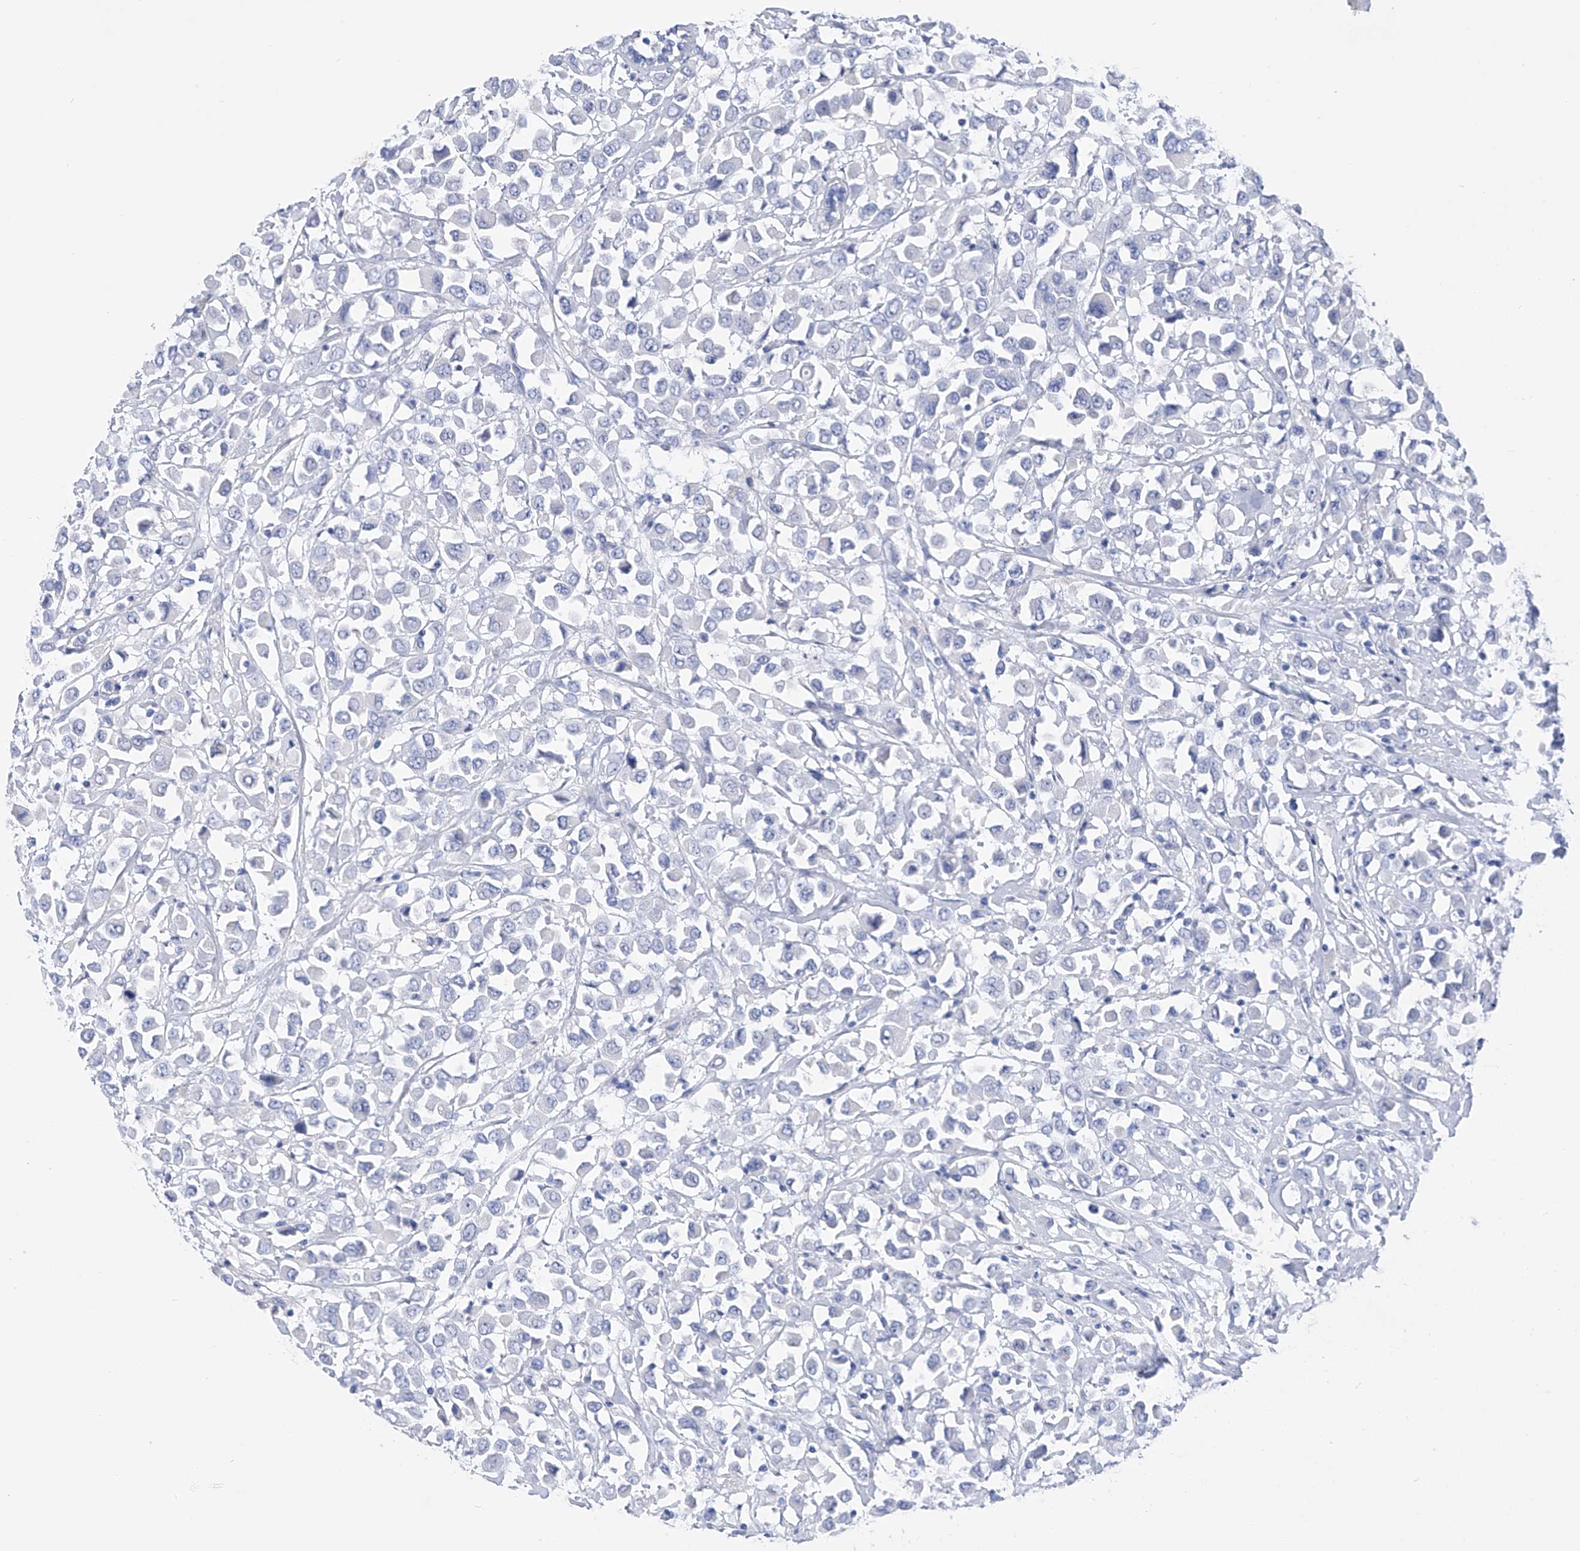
{"staining": {"intensity": "negative", "quantity": "none", "location": "none"}, "tissue": "breast cancer", "cell_type": "Tumor cells", "image_type": "cancer", "snomed": [{"axis": "morphology", "description": "Duct carcinoma"}, {"axis": "topography", "description": "Breast"}], "caption": "Immunohistochemistry image of human breast cancer stained for a protein (brown), which exhibits no positivity in tumor cells.", "gene": "ADRA1A", "patient": {"sex": "female", "age": 61}}